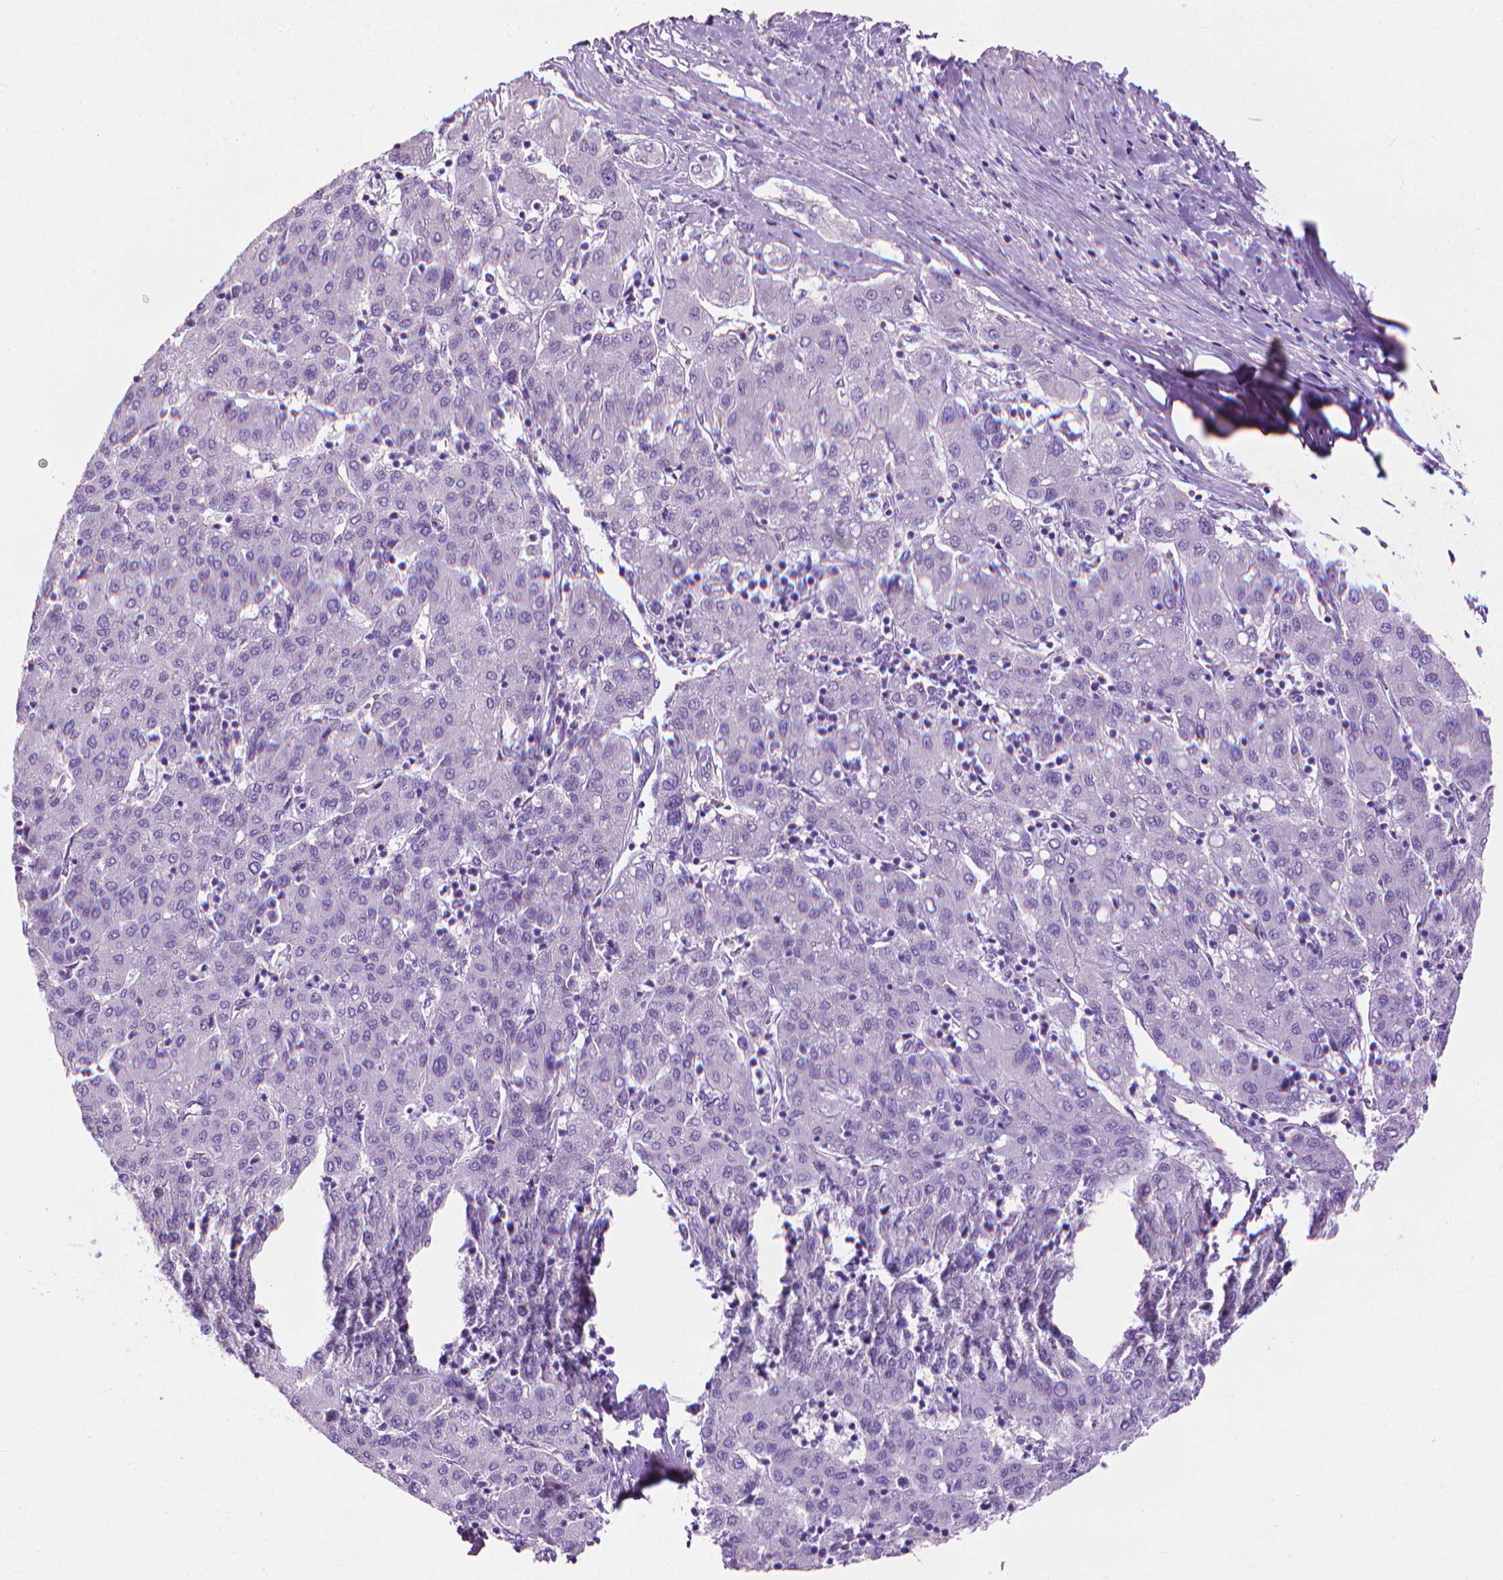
{"staining": {"intensity": "negative", "quantity": "none", "location": "none"}, "tissue": "liver cancer", "cell_type": "Tumor cells", "image_type": "cancer", "snomed": [{"axis": "morphology", "description": "Carcinoma, Hepatocellular, NOS"}, {"axis": "topography", "description": "Liver"}], "caption": "There is no significant positivity in tumor cells of hepatocellular carcinoma (liver).", "gene": "KRT73", "patient": {"sex": "male", "age": 65}}